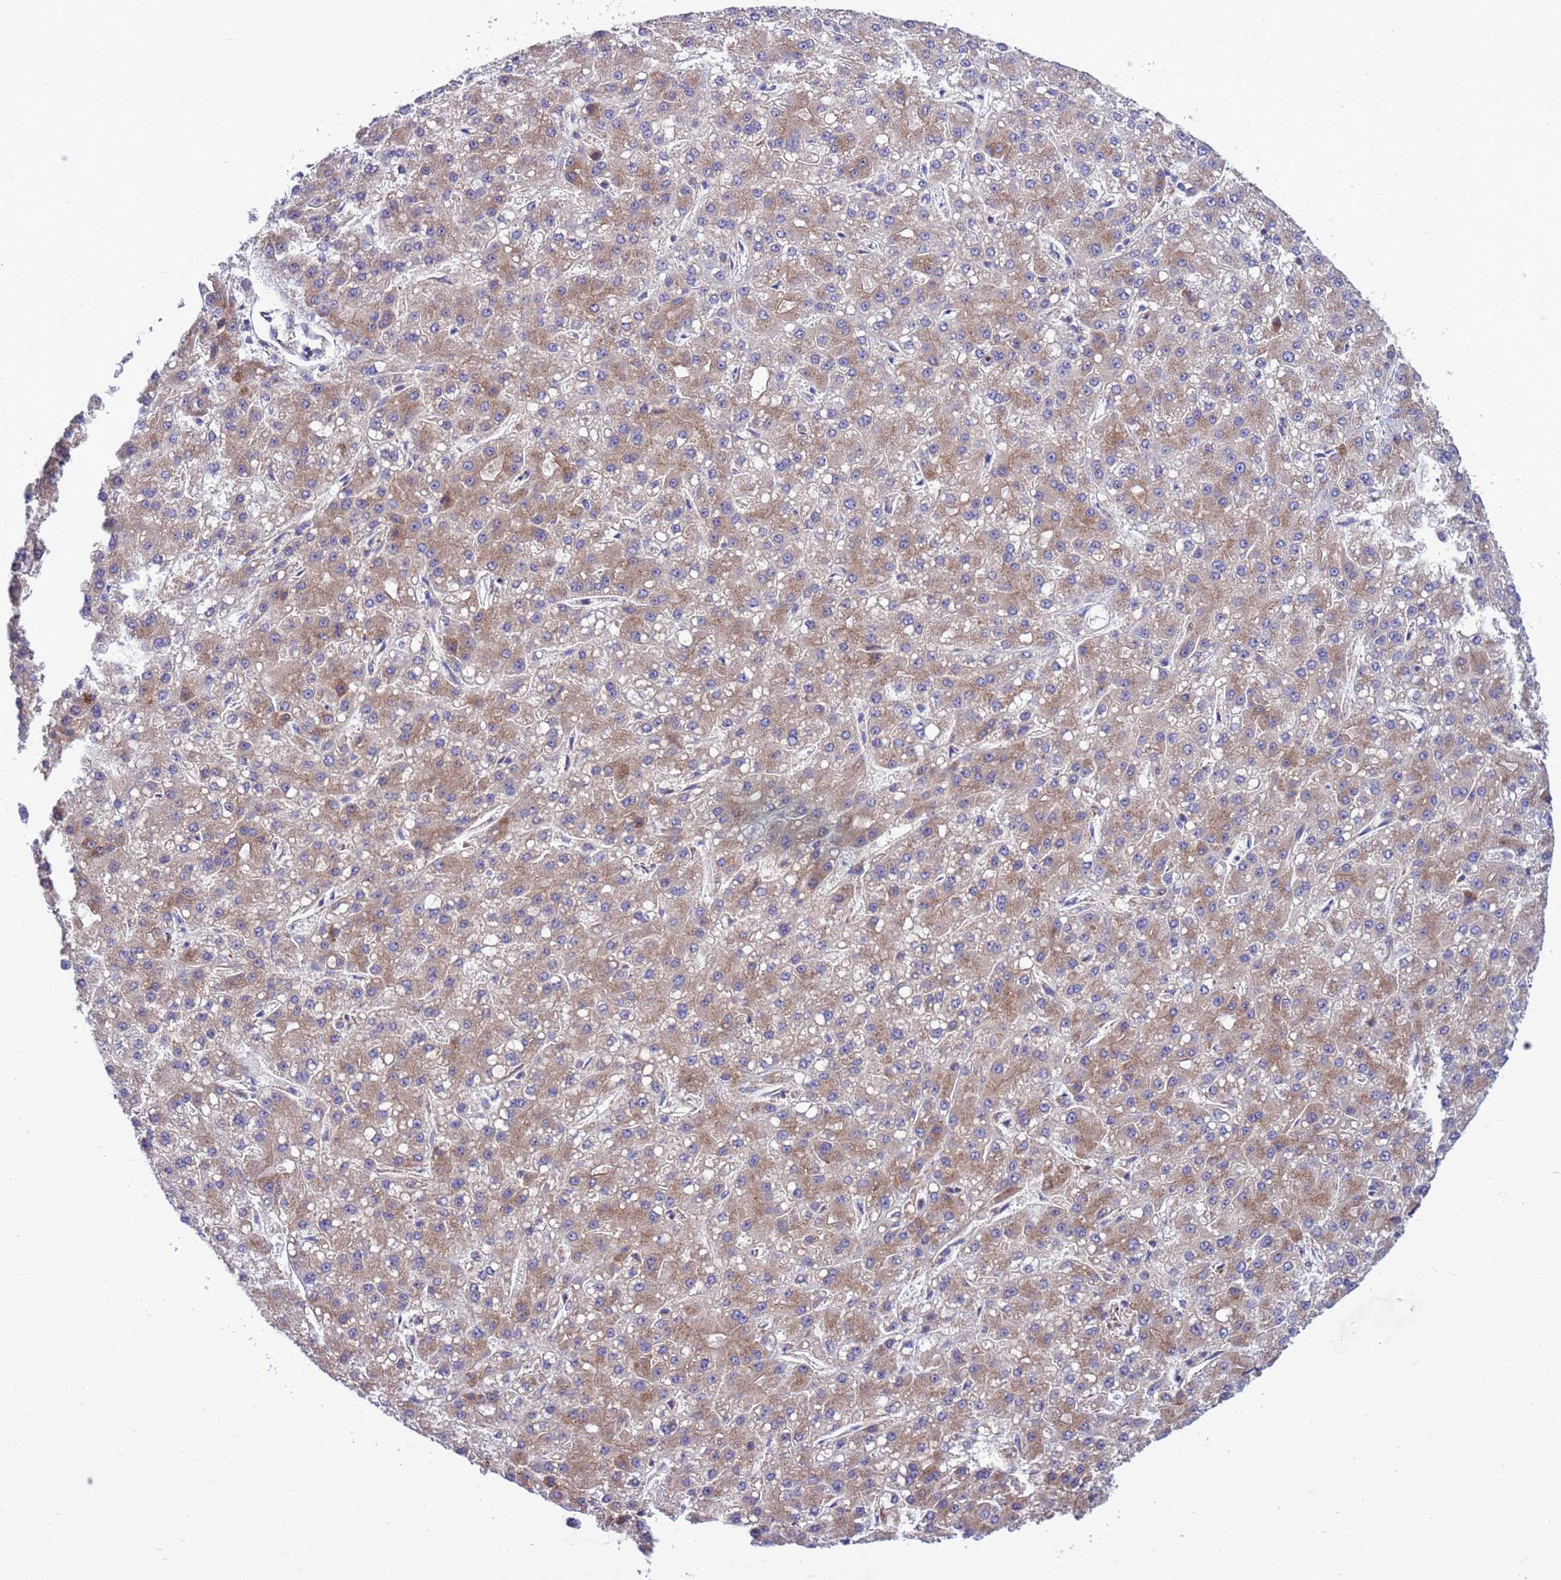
{"staining": {"intensity": "moderate", "quantity": "25%-75%", "location": "cytoplasmic/membranous"}, "tissue": "liver cancer", "cell_type": "Tumor cells", "image_type": "cancer", "snomed": [{"axis": "morphology", "description": "Carcinoma, Hepatocellular, NOS"}, {"axis": "topography", "description": "Liver"}], "caption": "A photomicrograph showing moderate cytoplasmic/membranous expression in approximately 25%-75% of tumor cells in liver cancer (hepatocellular carcinoma), as visualized by brown immunohistochemical staining.", "gene": "ZC3HAV1", "patient": {"sex": "male", "age": 67}}